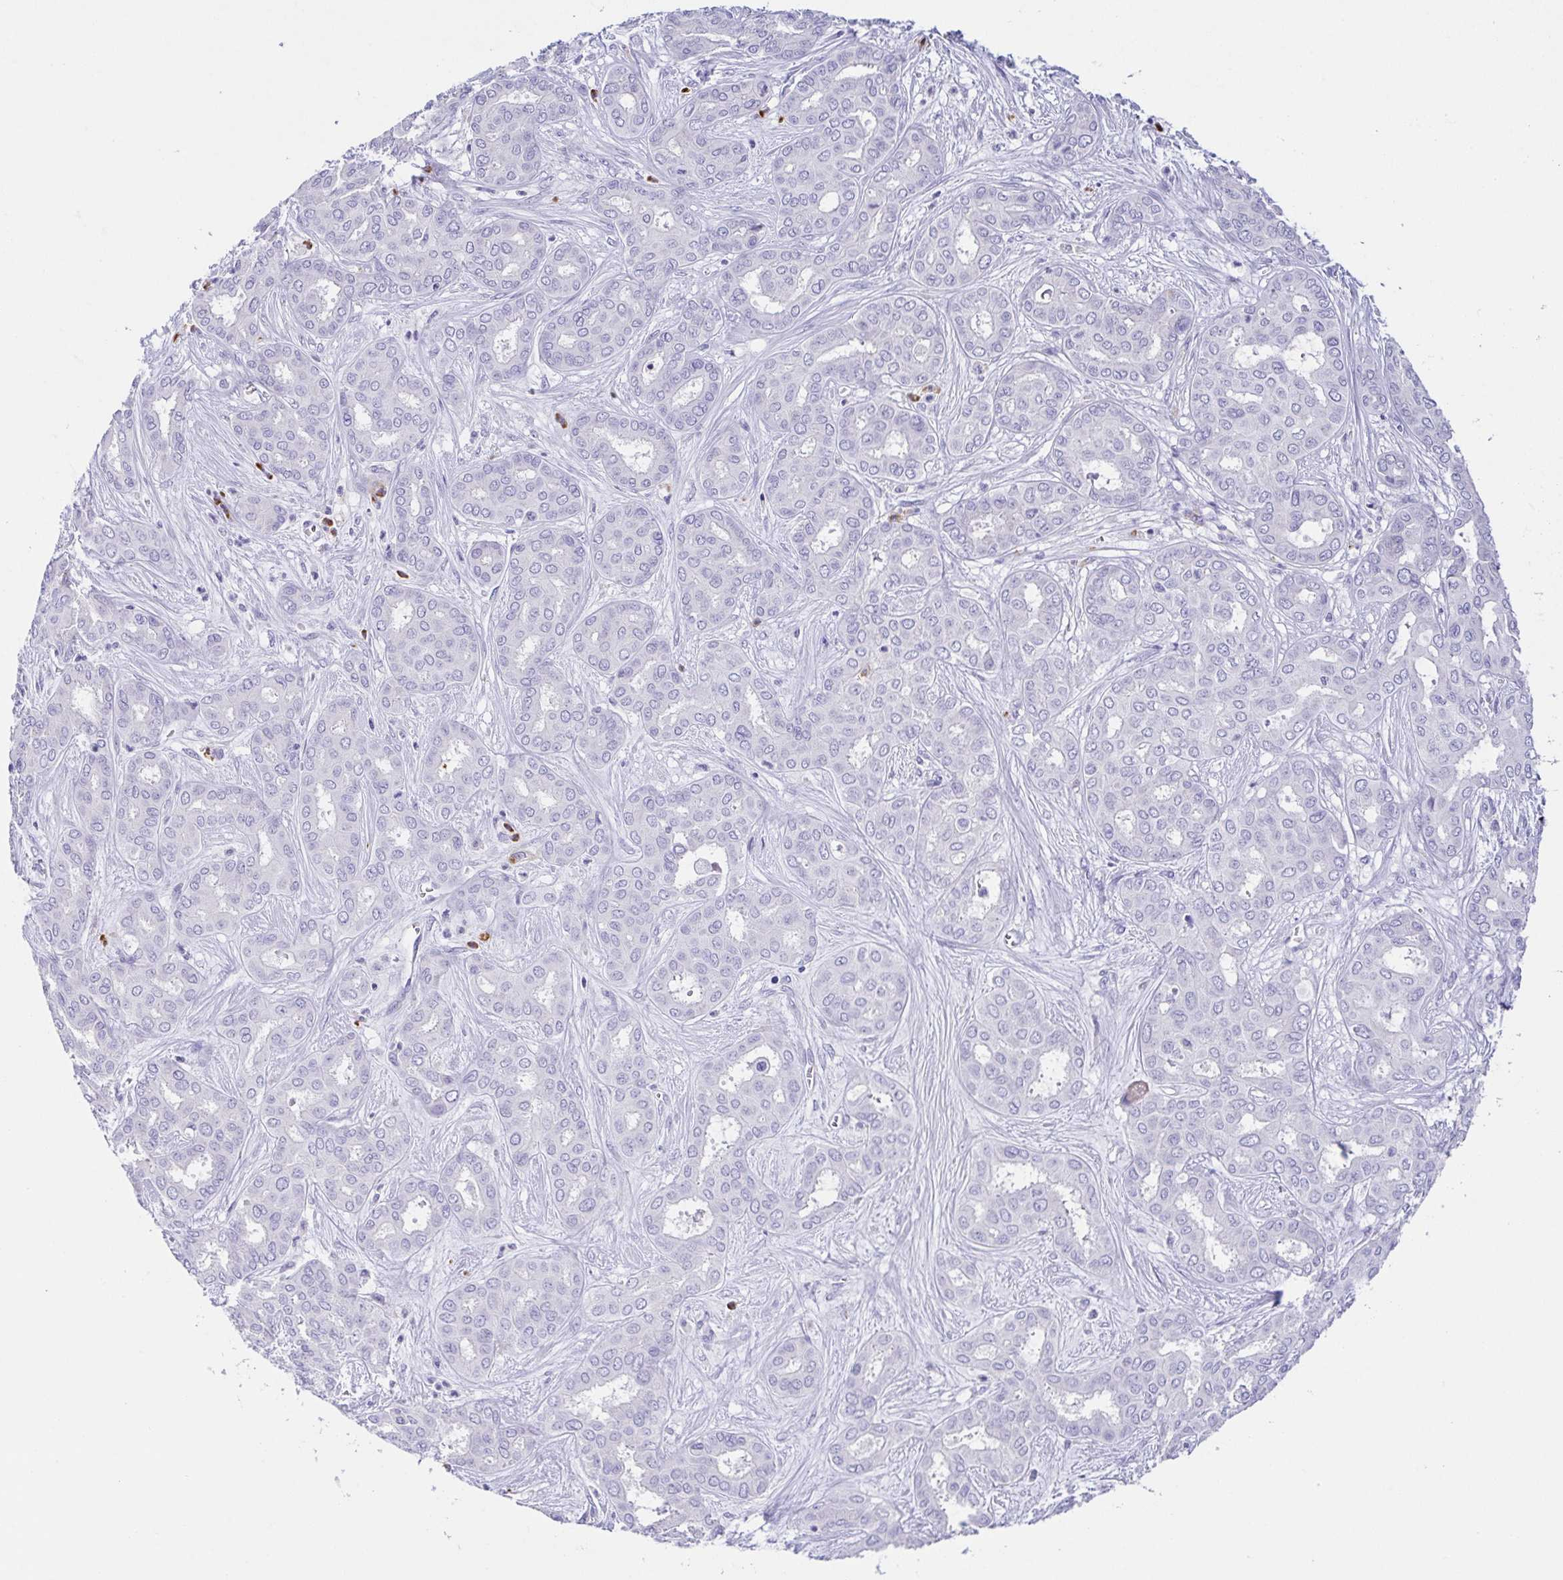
{"staining": {"intensity": "negative", "quantity": "none", "location": "none"}, "tissue": "liver cancer", "cell_type": "Tumor cells", "image_type": "cancer", "snomed": [{"axis": "morphology", "description": "Cholangiocarcinoma"}, {"axis": "topography", "description": "Liver"}], "caption": "IHC photomicrograph of neoplastic tissue: human cholangiocarcinoma (liver) stained with DAB demonstrates no significant protein expression in tumor cells. (DAB immunohistochemistry with hematoxylin counter stain).", "gene": "ARPP21", "patient": {"sex": "female", "age": 64}}